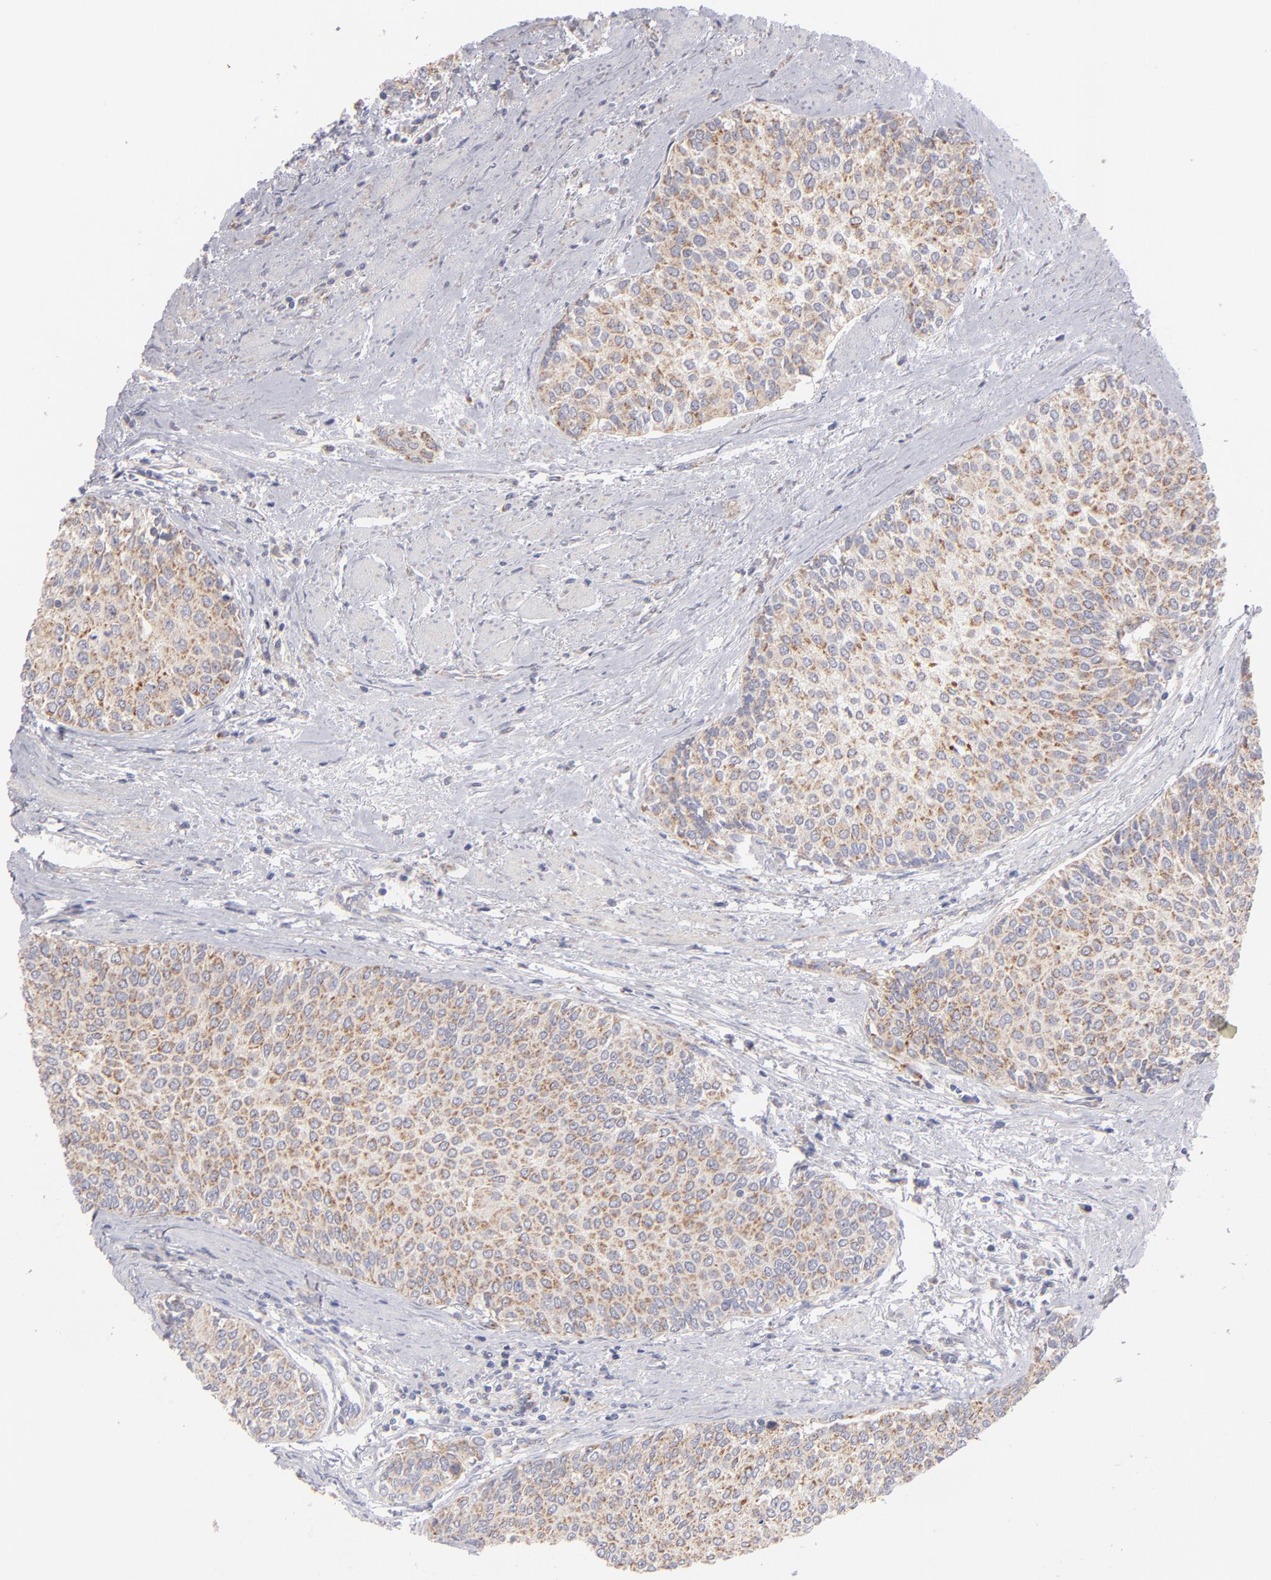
{"staining": {"intensity": "moderate", "quantity": ">75%", "location": "cytoplasmic/membranous"}, "tissue": "urothelial cancer", "cell_type": "Tumor cells", "image_type": "cancer", "snomed": [{"axis": "morphology", "description": "Urothelial carcinoma, Low grade"}, {"axis": "topography", "description": "Urinary bladder"}], "caption": "A micrograph of human low-grade urothelial carcinoma stained for a protein reveals moderate cytoplasmic/membranous brown staining in tumor cells.", "gene": "HCCS", "patient": {"sex": "female", "age": 73}}